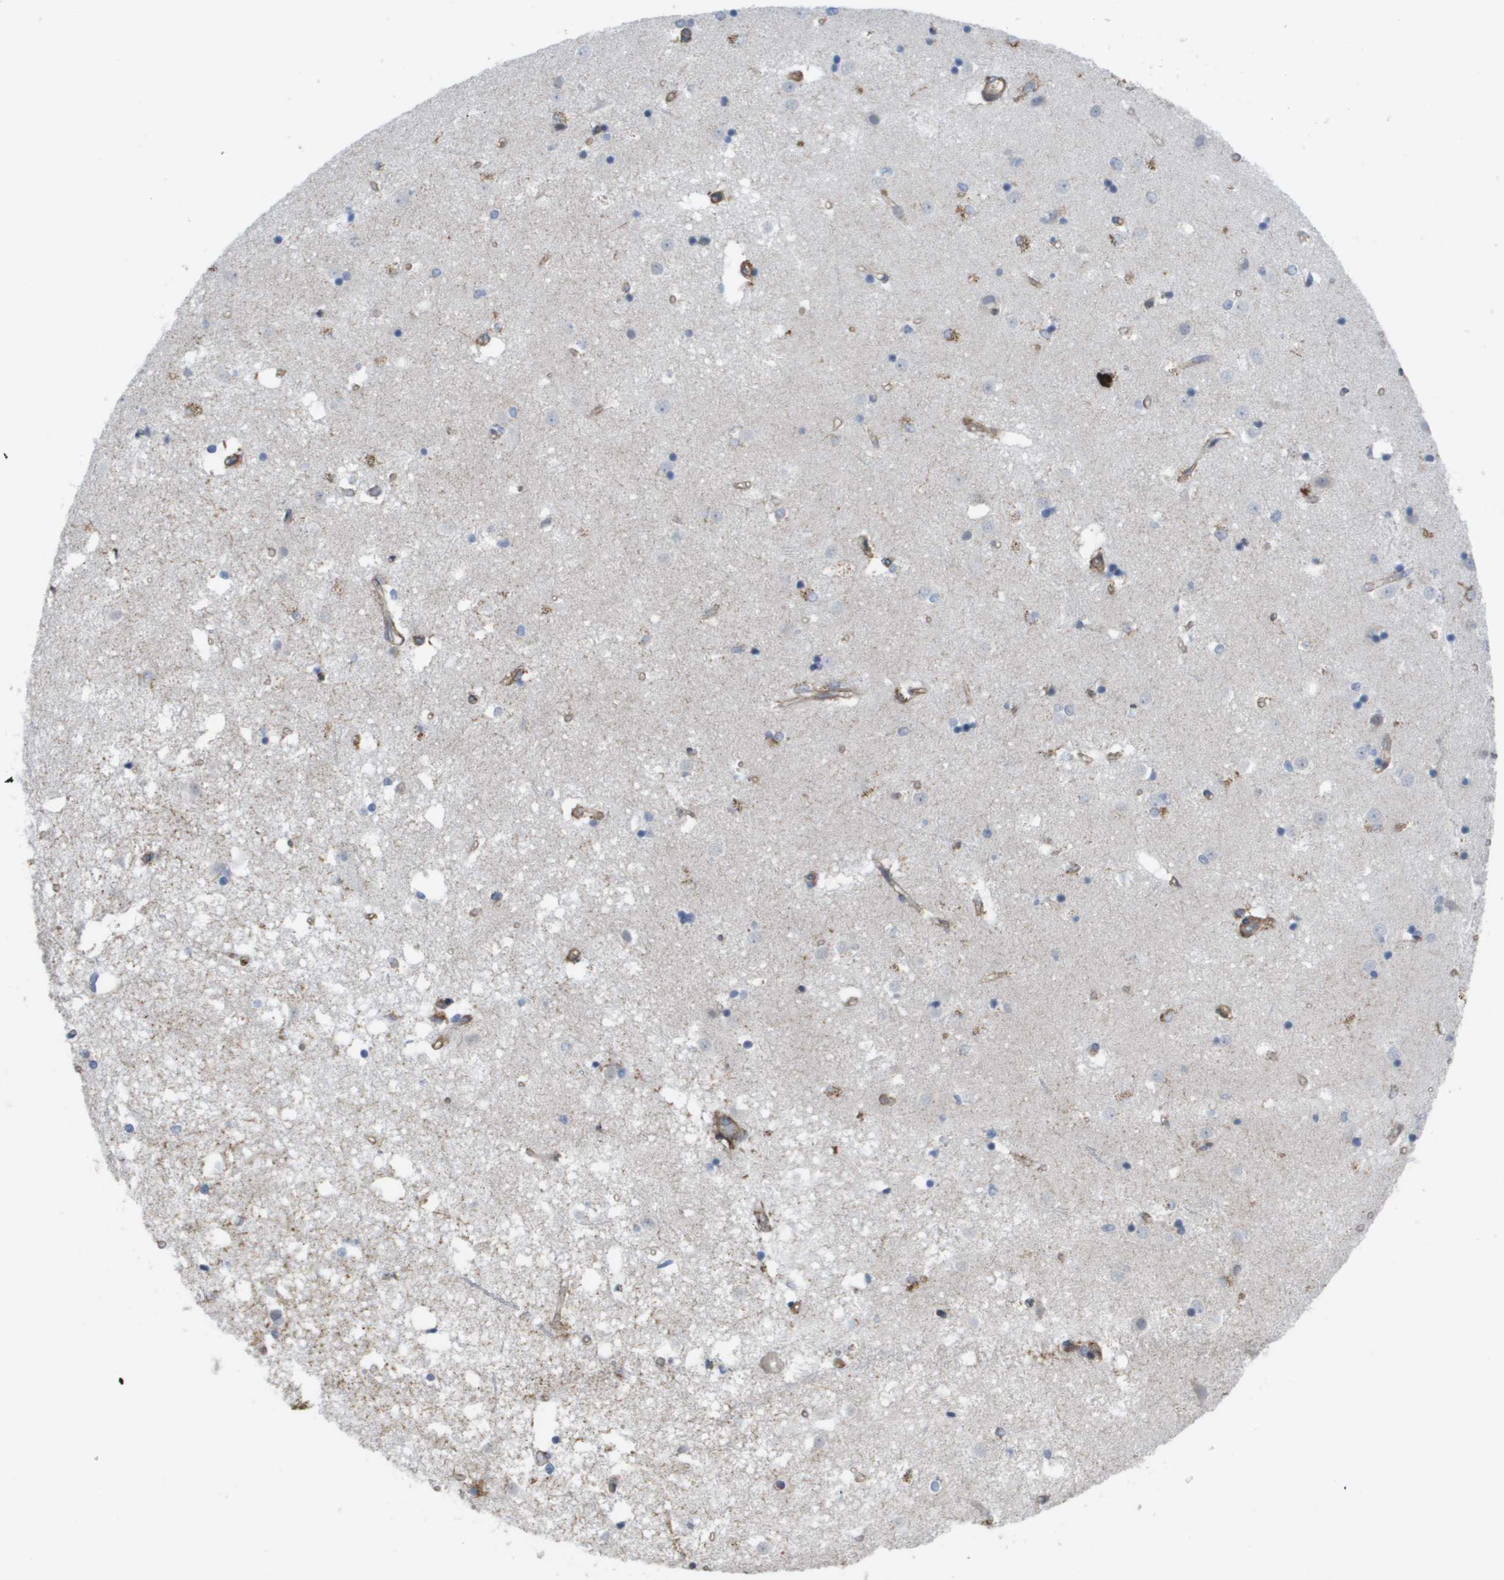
{"staining": {"intensity": "moderate", "quantity": "25%-75%", "location": "cytoplasmic/membranous"}, "tissue": "caudate", "cell_type": "Glial cells", "image_type": "normal", "snomed": [{"axis": "morphology", "description": "Normal tissue, NOS"}, {"axis": "topography", "description": "Lateral ventricle wall"}], "caption": "Glial cells display medium levels of moderate cytoplasmic/membranous expression in approximately 25%-75% of cells in benign human caudate. The protein of interest is shown in brown color, while the nuclei are stained blue.", "gene": "MTARC2", "patient": {"sex": "male", "age": 45}}